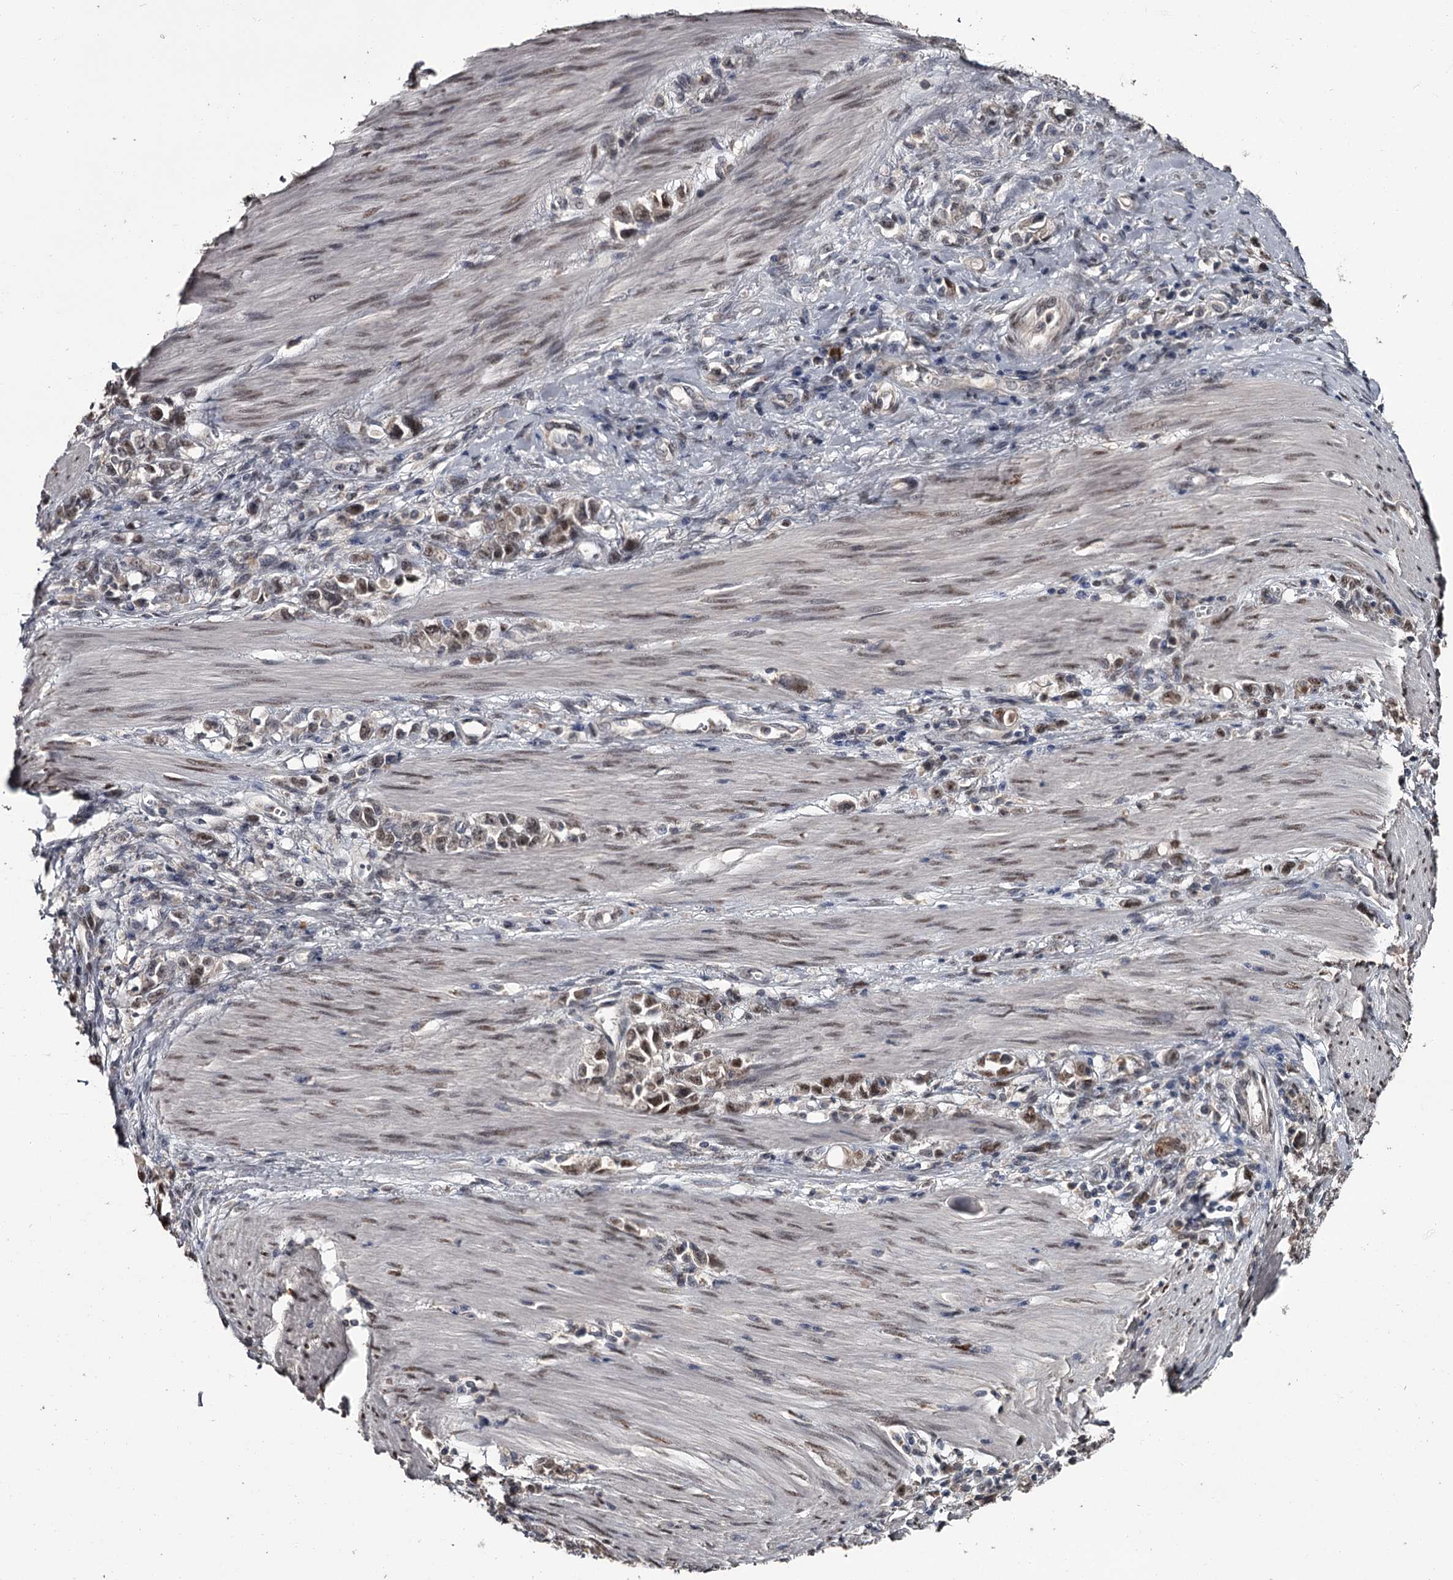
{"staining": {"intensity": "moderate", "quantity": ">75%", "location": "nuclear"}, "tissue": "stomach cancer", "cell_type": "Tumor cells", "image_type": "cancer", "snomed": [{"axis": "morphology", "description": "Adenocarcinoma, NOS"}, {"axis": "topography", "description": "Stomach"}], "caption": "Immunohistochemical staining of stomach cancer (adenocarcinoma) reveals medium levels of moderate nuclear protein staining in approximately >75% of tumor cells. (Brightfield microscopy of DAB IHC at high magnification).", "gene": "PRPF40B", "patient": {"sex": "female", "age": 76}}